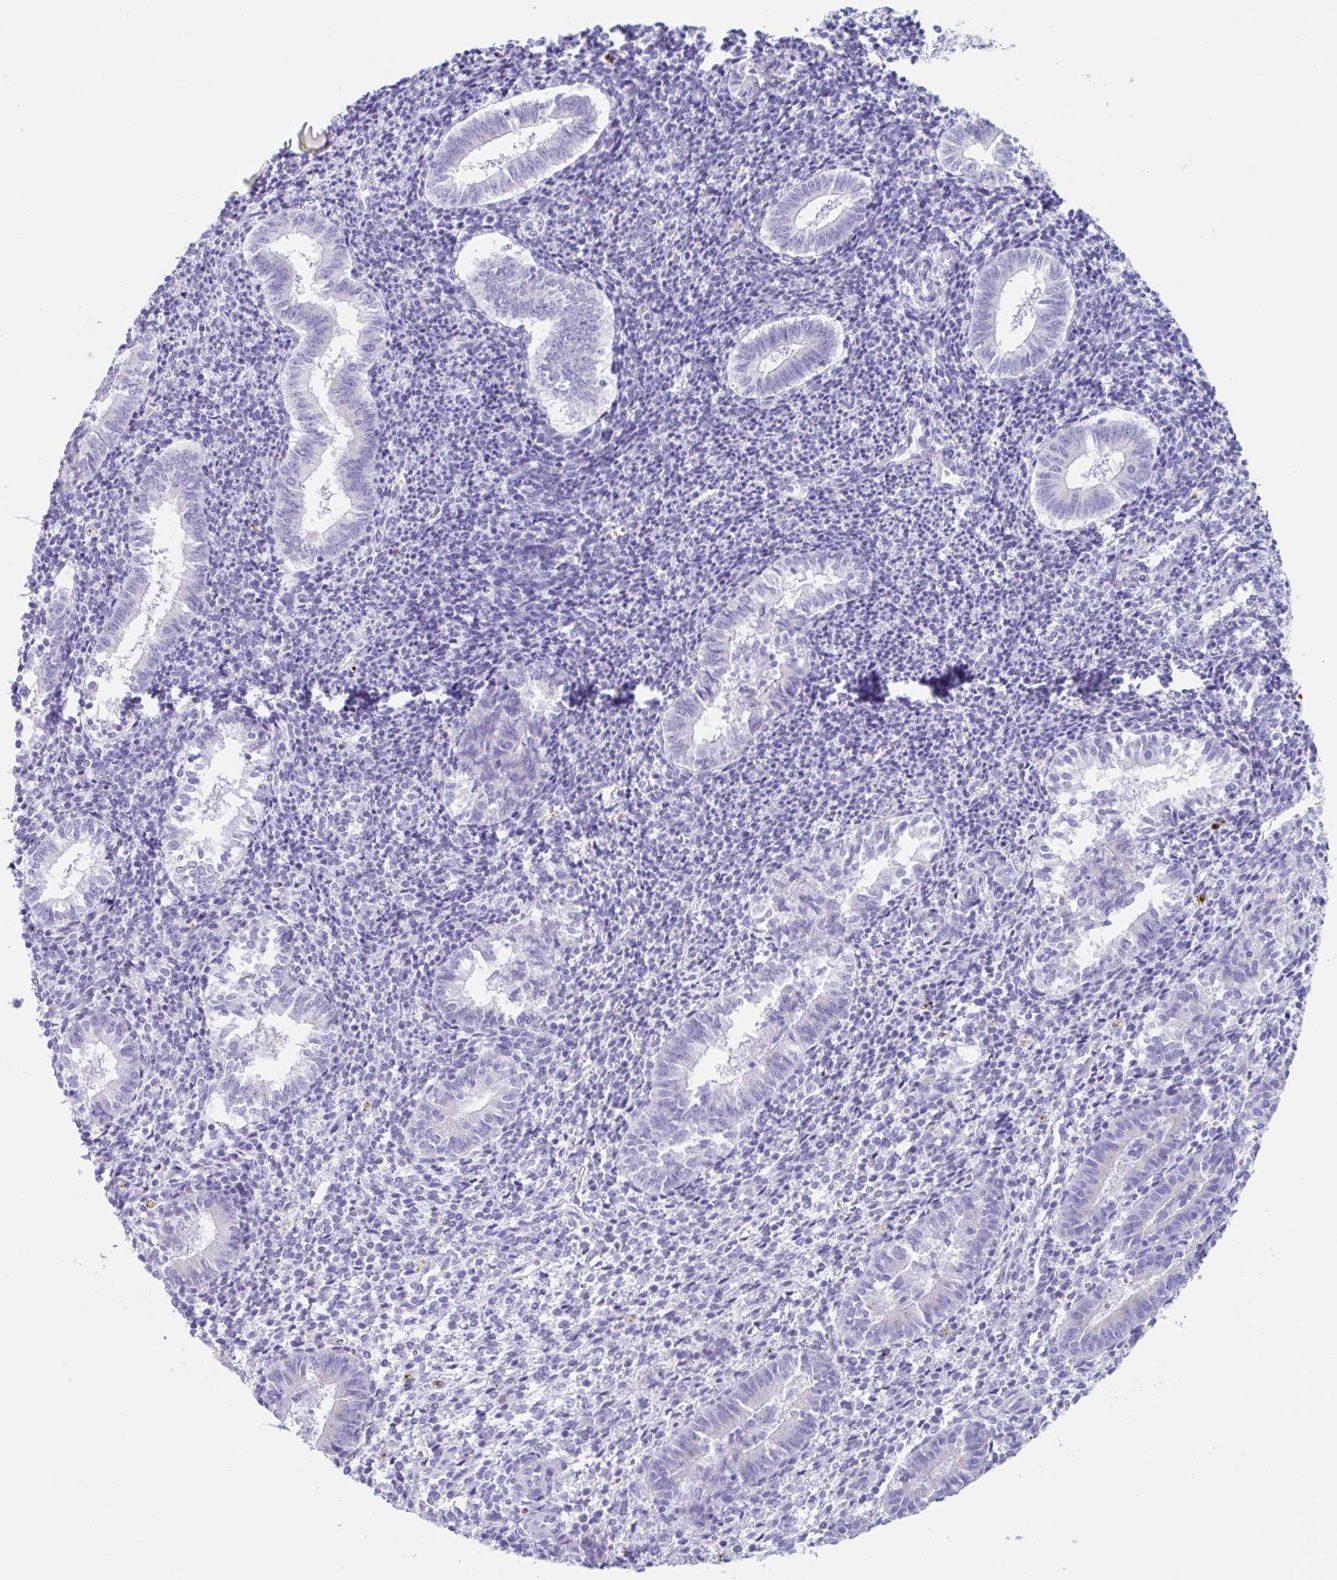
{"staining": {"intensity": "negative", "quantity": "none", "location": "none"}, "tissue": "endometrium", "cell_type": "Cells in endometrial stroma", "image_type": "normal", "snomed": [{"axis": "morphology", "description": "Normal tissue, NOS"}, {"axis": "topography", "description": "Endometrium"}], "caption": "DAB (3,3'-diaminobenzidine) immunohistochemical staining of normal endometrium reveals no significant staining in cells in endometrial stroma.", "gene": "CPTP", "patient": {"sex": "female", "age": 25}}